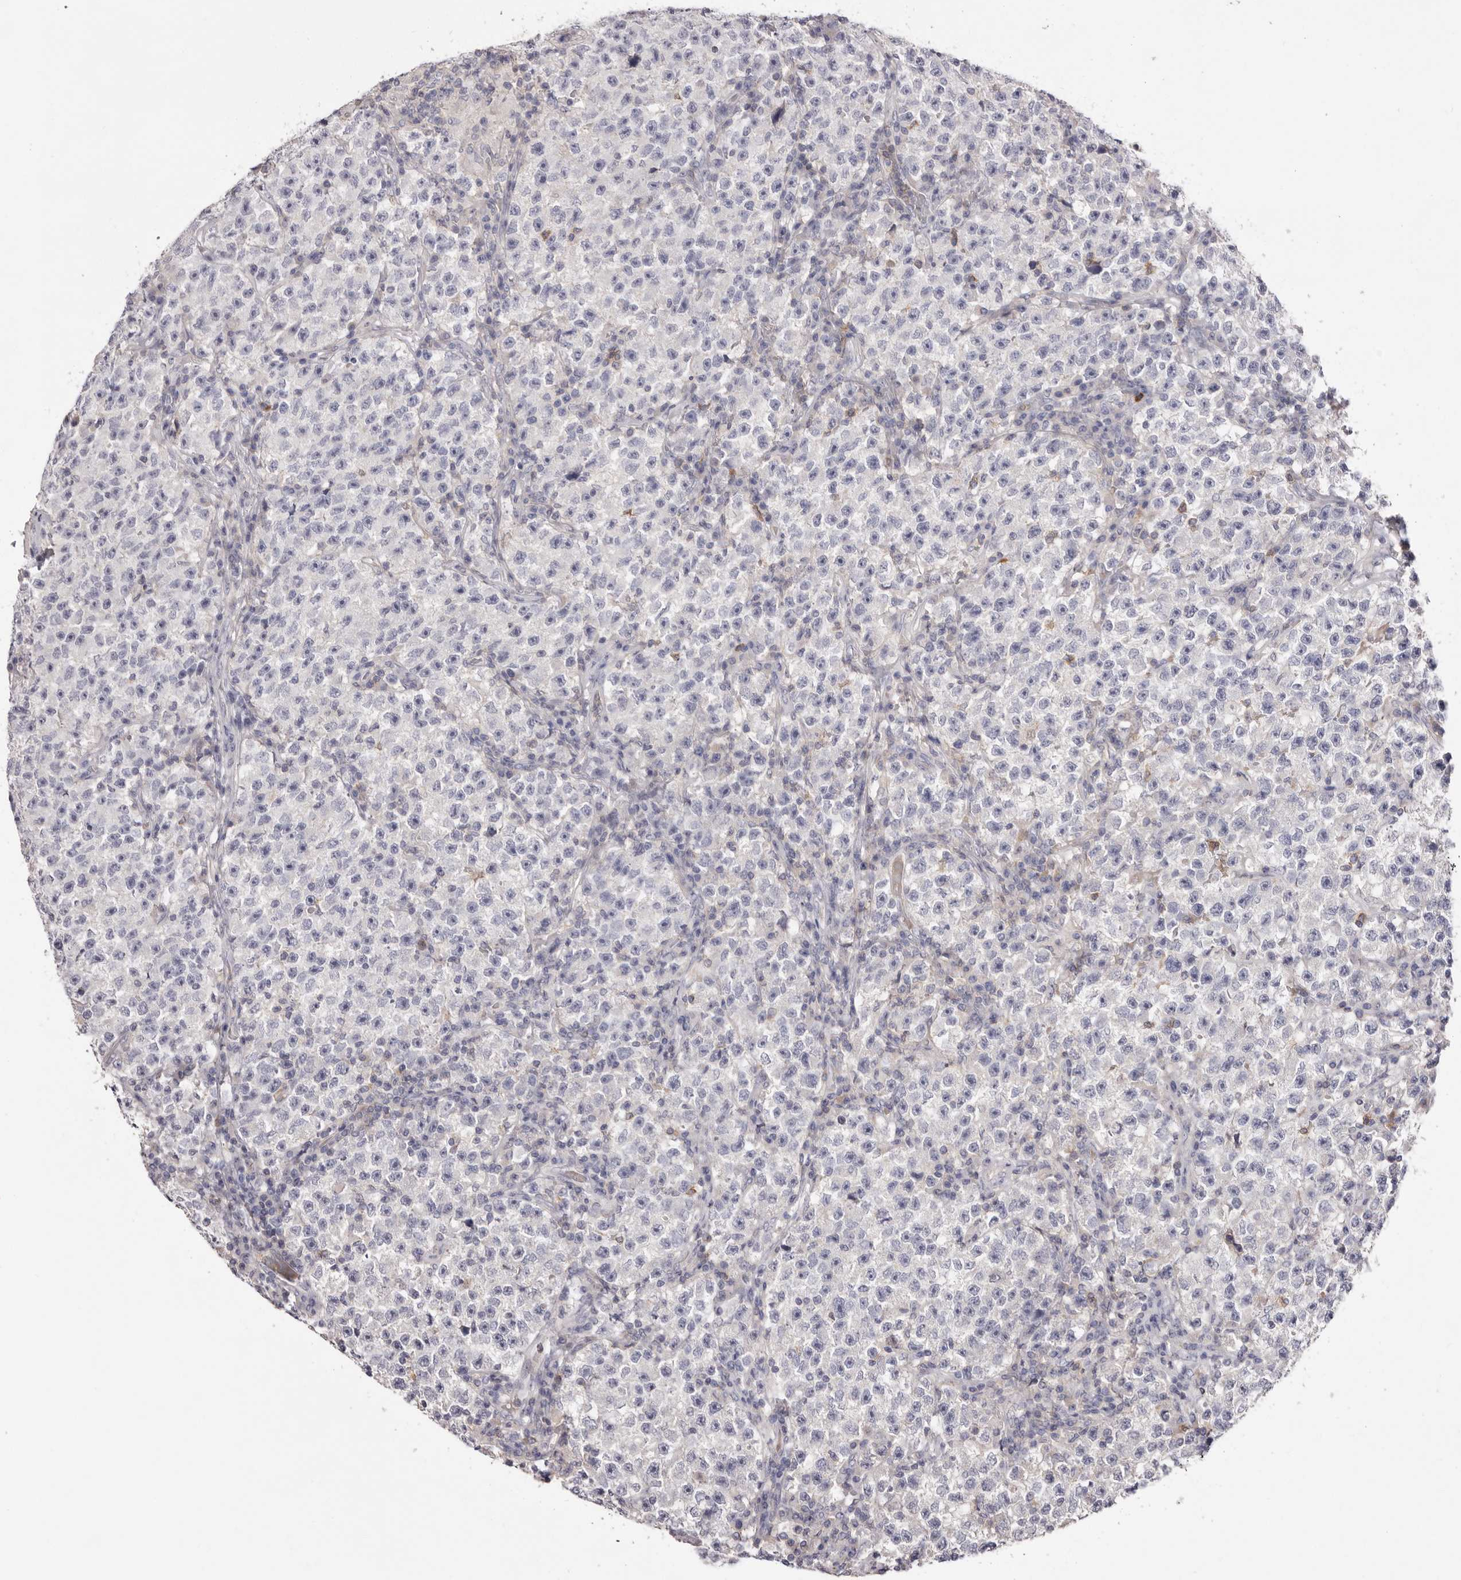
{"staining": {"intensity": "negative", "quantity": "none", "location": "none"}, "tissue": "testis cancer", "cell_type": "Tumor cells", "image_type": "cancer", "snomed": [{"axis": "morphology", "description": "Seminoma, NOS"}, {"axis": "topography", "description": "Testis"}], "caption": "Tumor cells show no significant positivity in testis seminoma.", "gene": "S1PR5", "patient": {"sex": "male", "age": 22}}